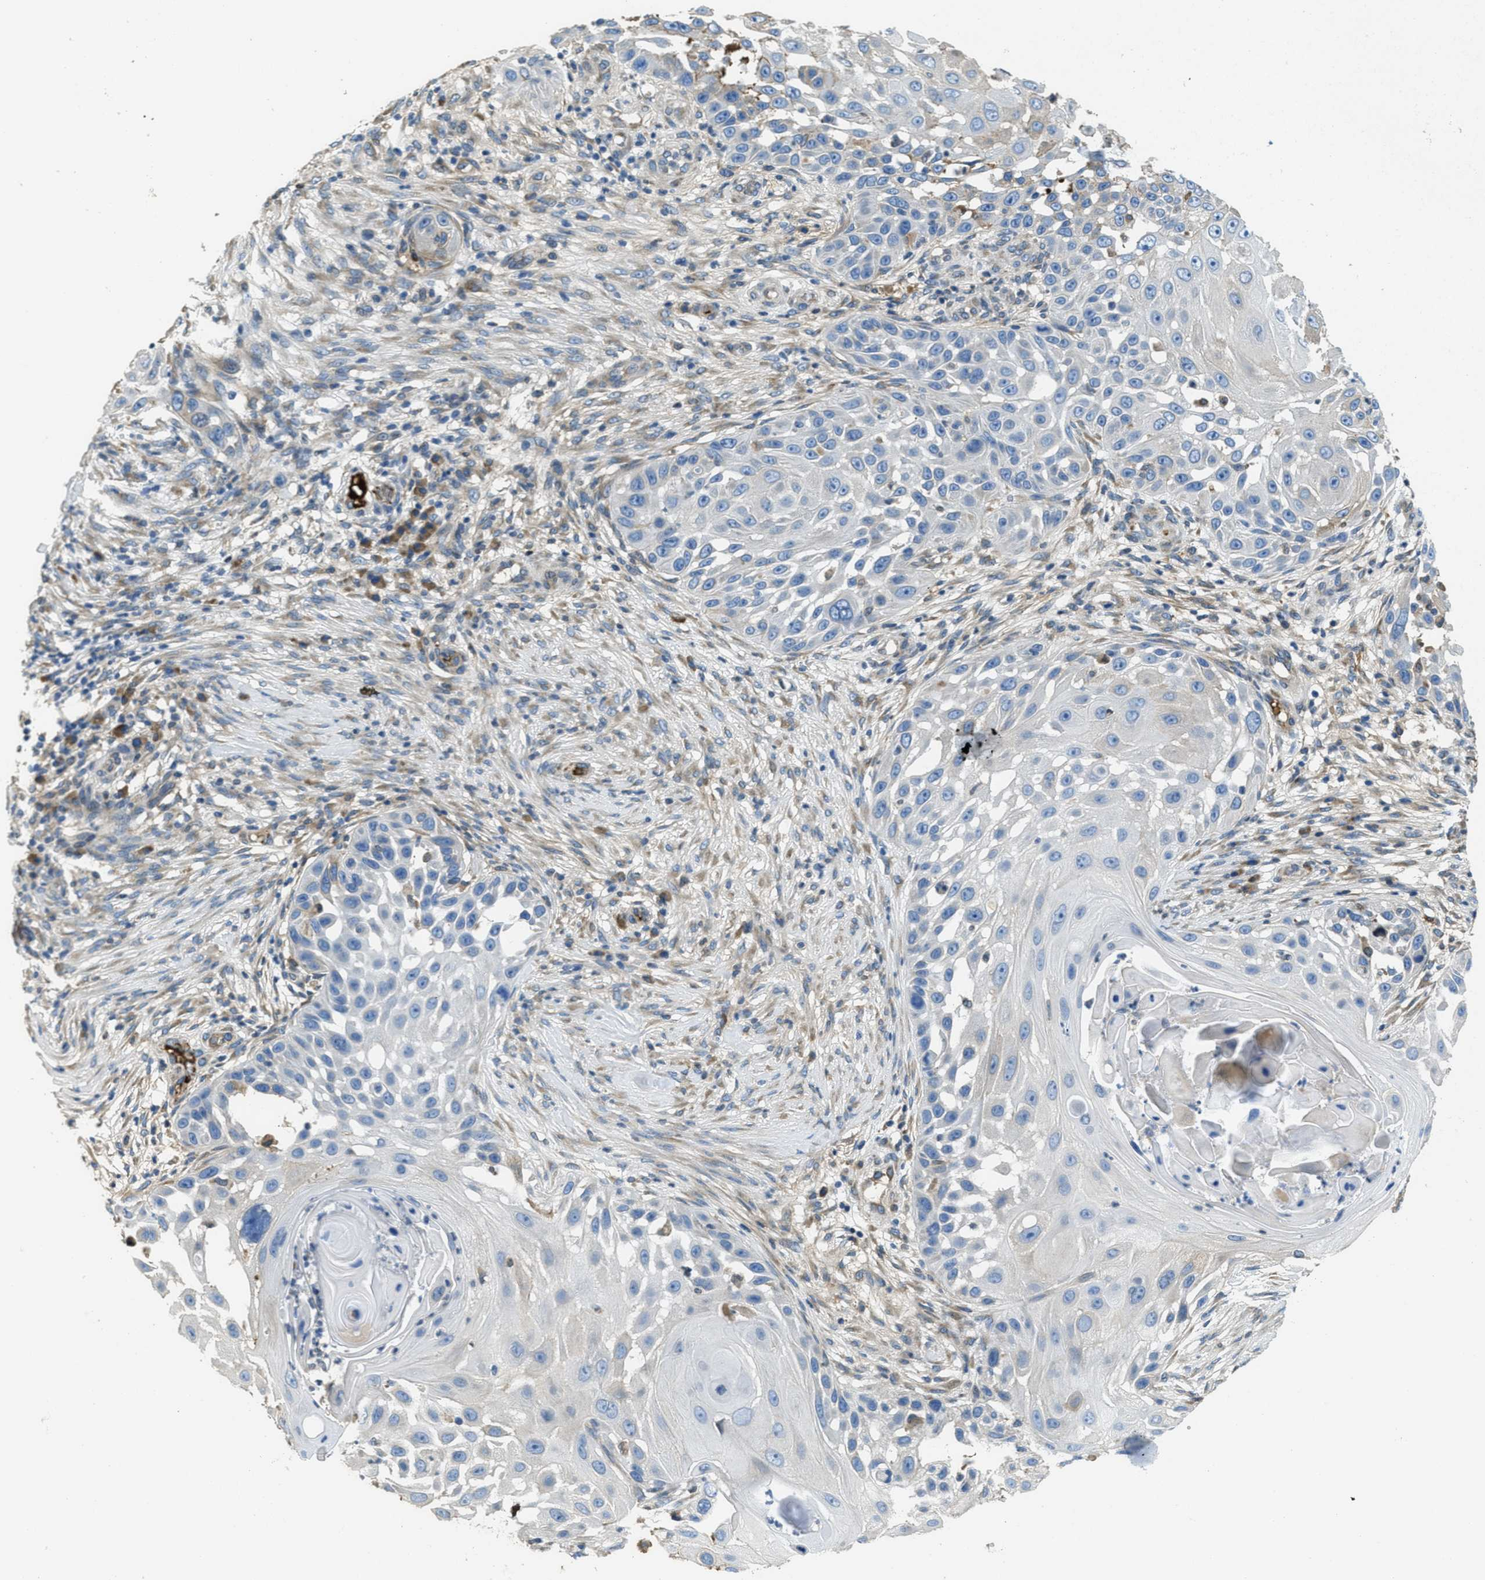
{"staining": {"intensity": "negative", "quantity": "none", "location": "none"}, "tissue": "skin cancer", "cell_type": "Tumor cells", "image_type": "cancer", "snomed": [{"axis": "morphology", "description": "Squamous cell carcinoma, NOS"}, {"axis": "topography", "description": "Skin"}], "caption": "The photomicrograph exhibits no staining of tumor cells in squamous cell carcinoma (skin).", "gene": "MPDU1", "patient": {"sex": "female", "age": 44}}